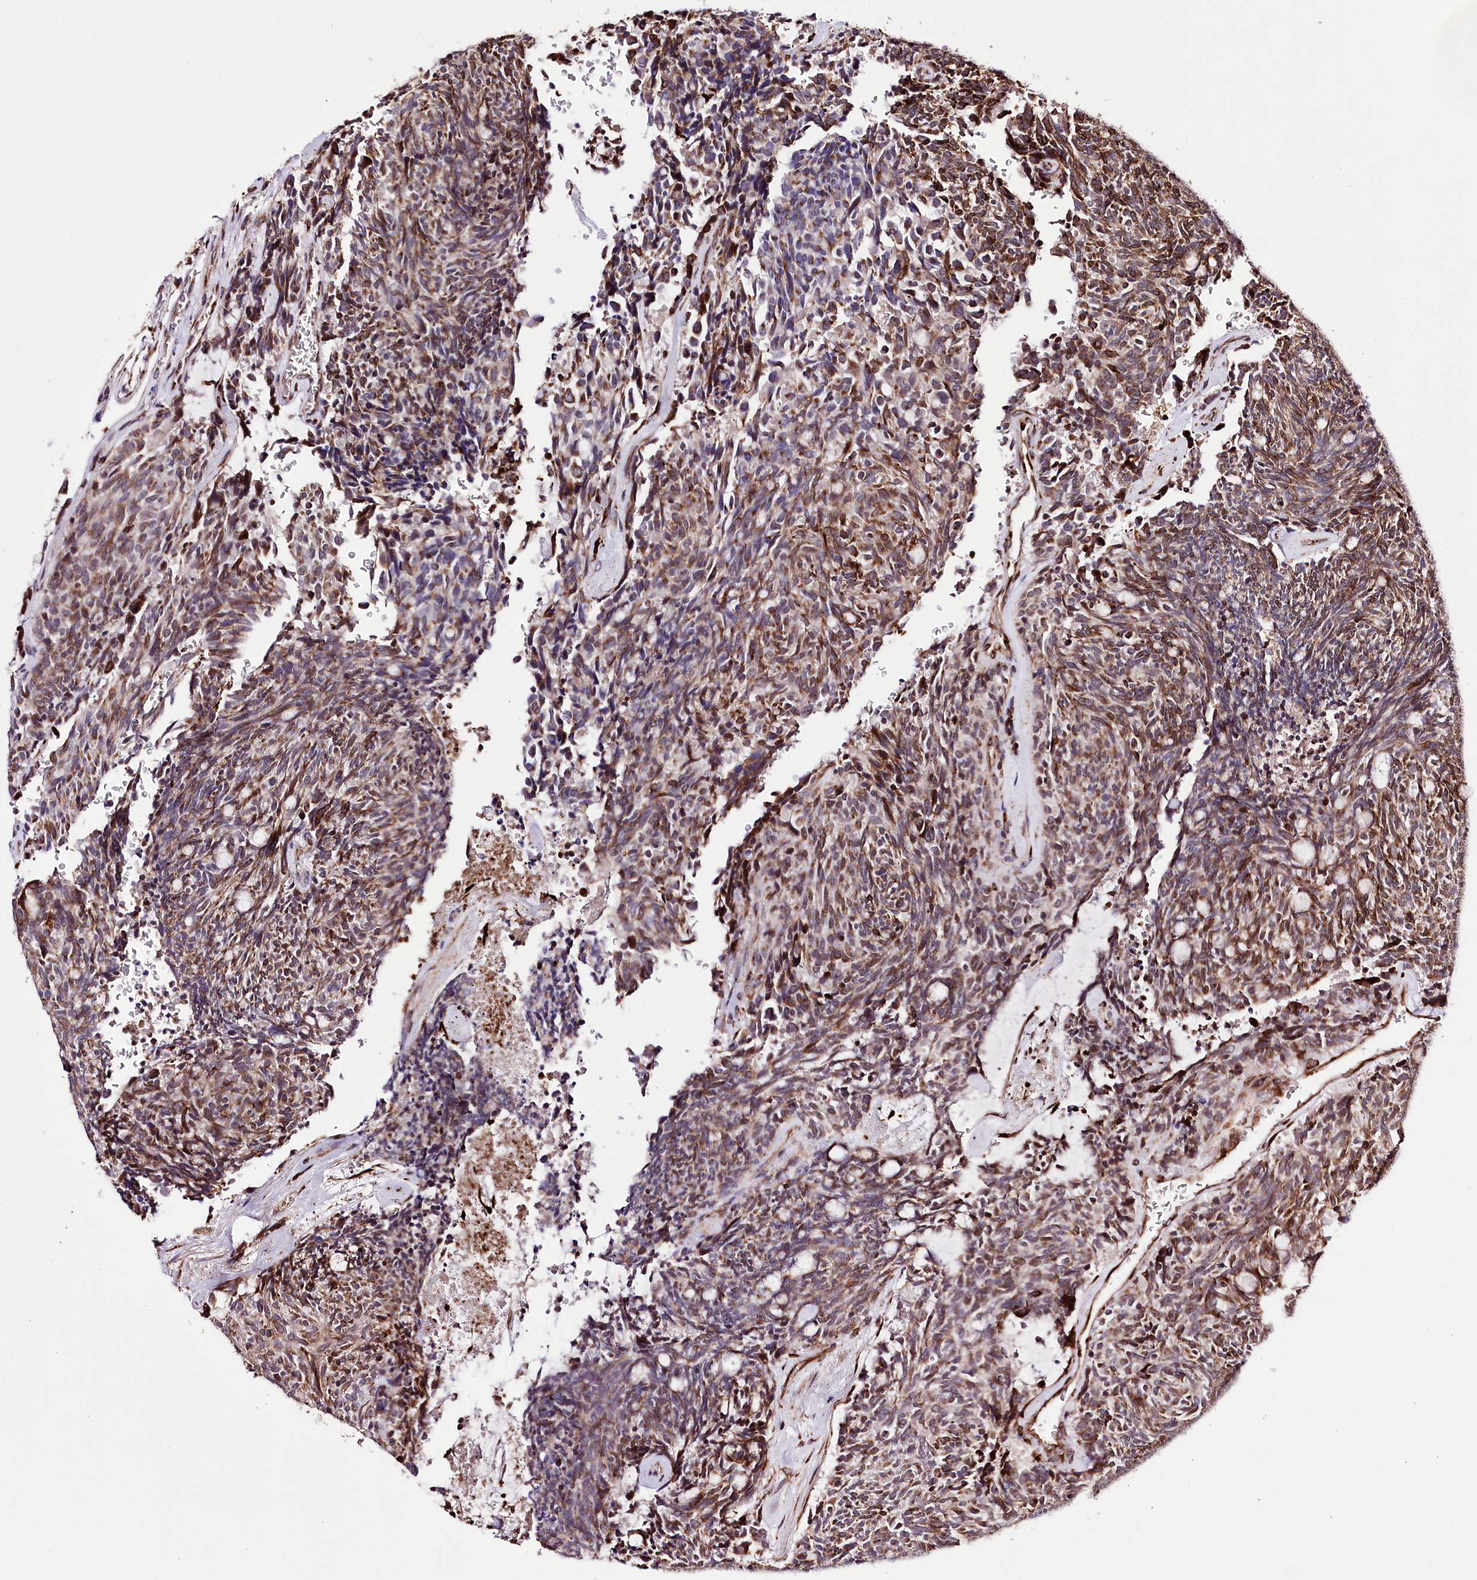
{"staining": {"intensity": "moderate", "quantity": ">75%", "location": "cytoplasmic/membranous"}, "tissue": "carcinoid", "cell_type": "Tumor cells", "image_type": "cancer", "snomed": [{"axis": "morphology", "description": "Carcinoid, malignant, NOS"}, {"axis": "topography", "description": "Pancreas"}], "caption": "About >75% of tumor cells in carcinoid (malignant) display moderate cytoplasmic/membranous protein expression as visualized by brown immunohistochemical staining.", "gene": "WWC1", "patient": {"sex": "female", "age": 54}}